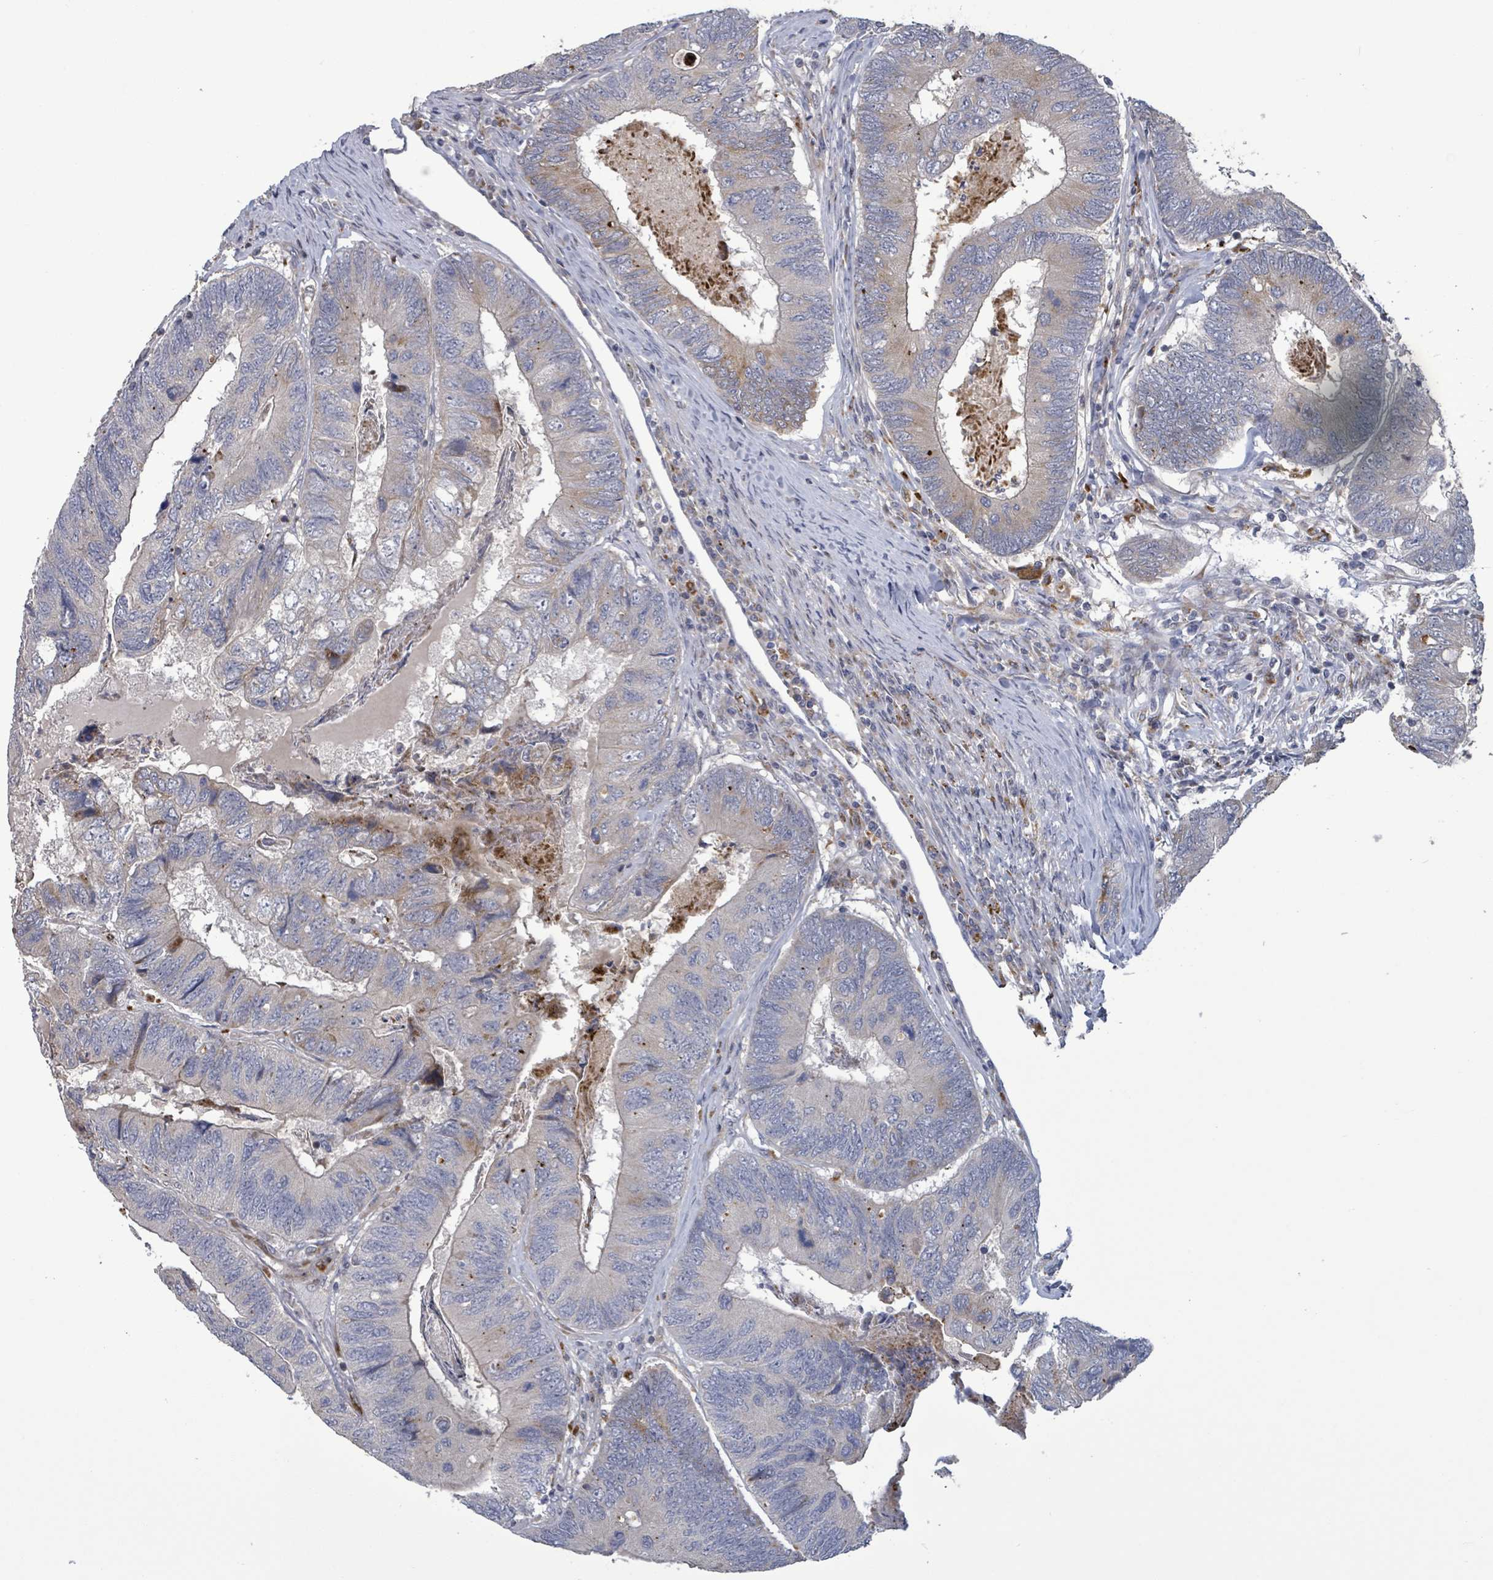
{"staining": {"intensity": "weak", "quantity": "<25%", "location": "cytoplasmic/membranous"}, "tissue": "colorectal cancer", "cell_type": "Tumor cells", "image_type": "cancer", "snomed": [{"axis": "morphology", "description": "Adenocarcinoma, NOS"}, {"axis": "topography", "description": "Colon"}], "caption": "There is no significant staining in tumor cells of colorectal cancer (adenocarcinoma).", "gene": "DIPK2A", "patient": {"sex": "female", "age": 67}}